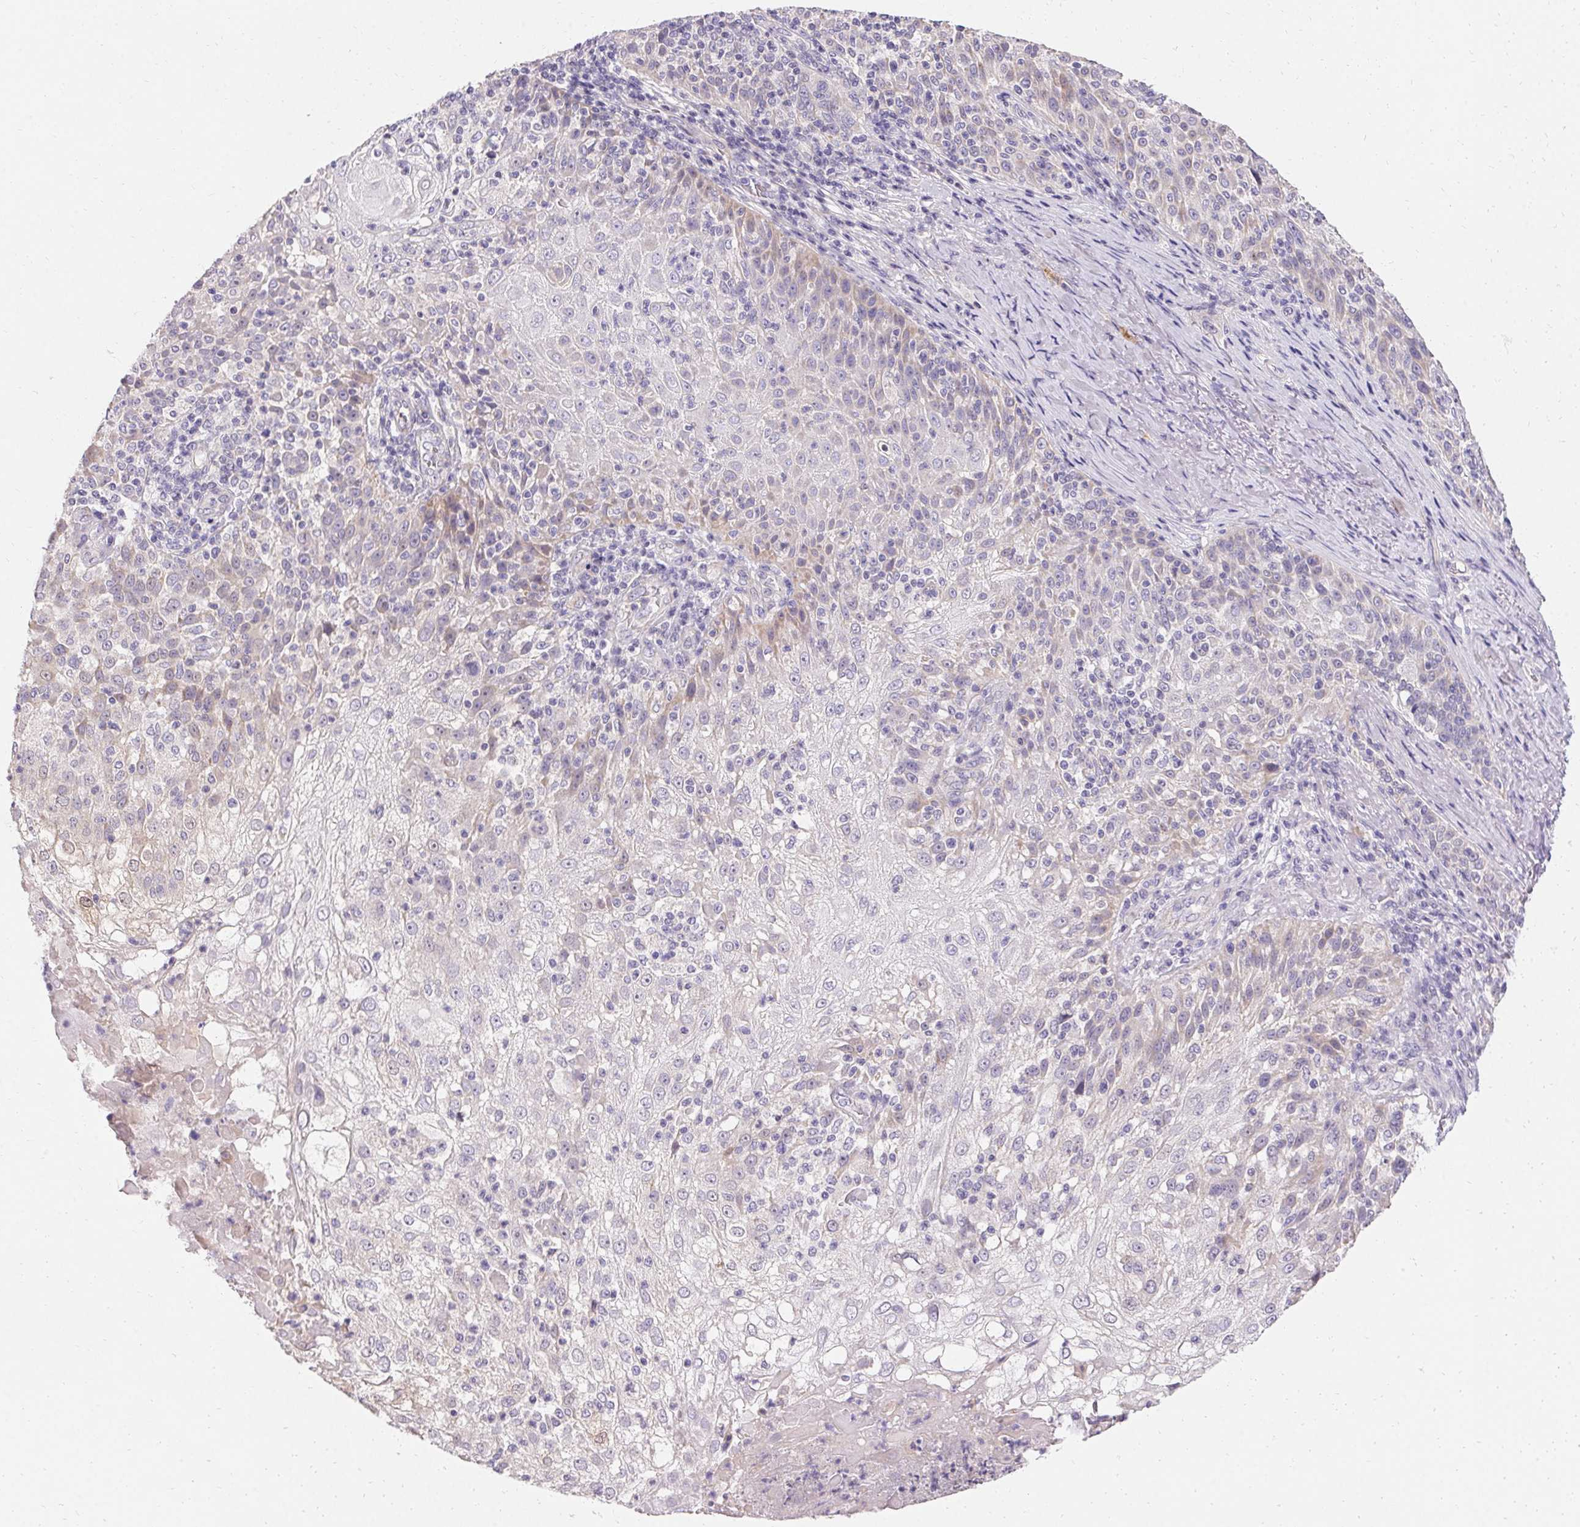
{"staining": {"intensity": "weak", "quantity": "<25%", "location": "cytoplasmic/membranous"}, "tissue": "skin cancer", "cell_type": "Tumor cells", "image_type": "cancer", "snomed": [{"axis": "morphology", "description": "Normal tissue, NOS"}, {"axis": "morphology", "description": "Squamous cell carcinoma, NOS"}, {"axis": "topography", "description": "Skin"}], "caption": "Immunohistochemistry (IHC) image of neoplastic tissue: skin squamous cell carcinoma stained with DAB (3,3'-diaminobenzidine) reveals no significant protein expression in tumor cells.", "gene": "TRIP13", "patient": {"sex": "female", "age": 83}}